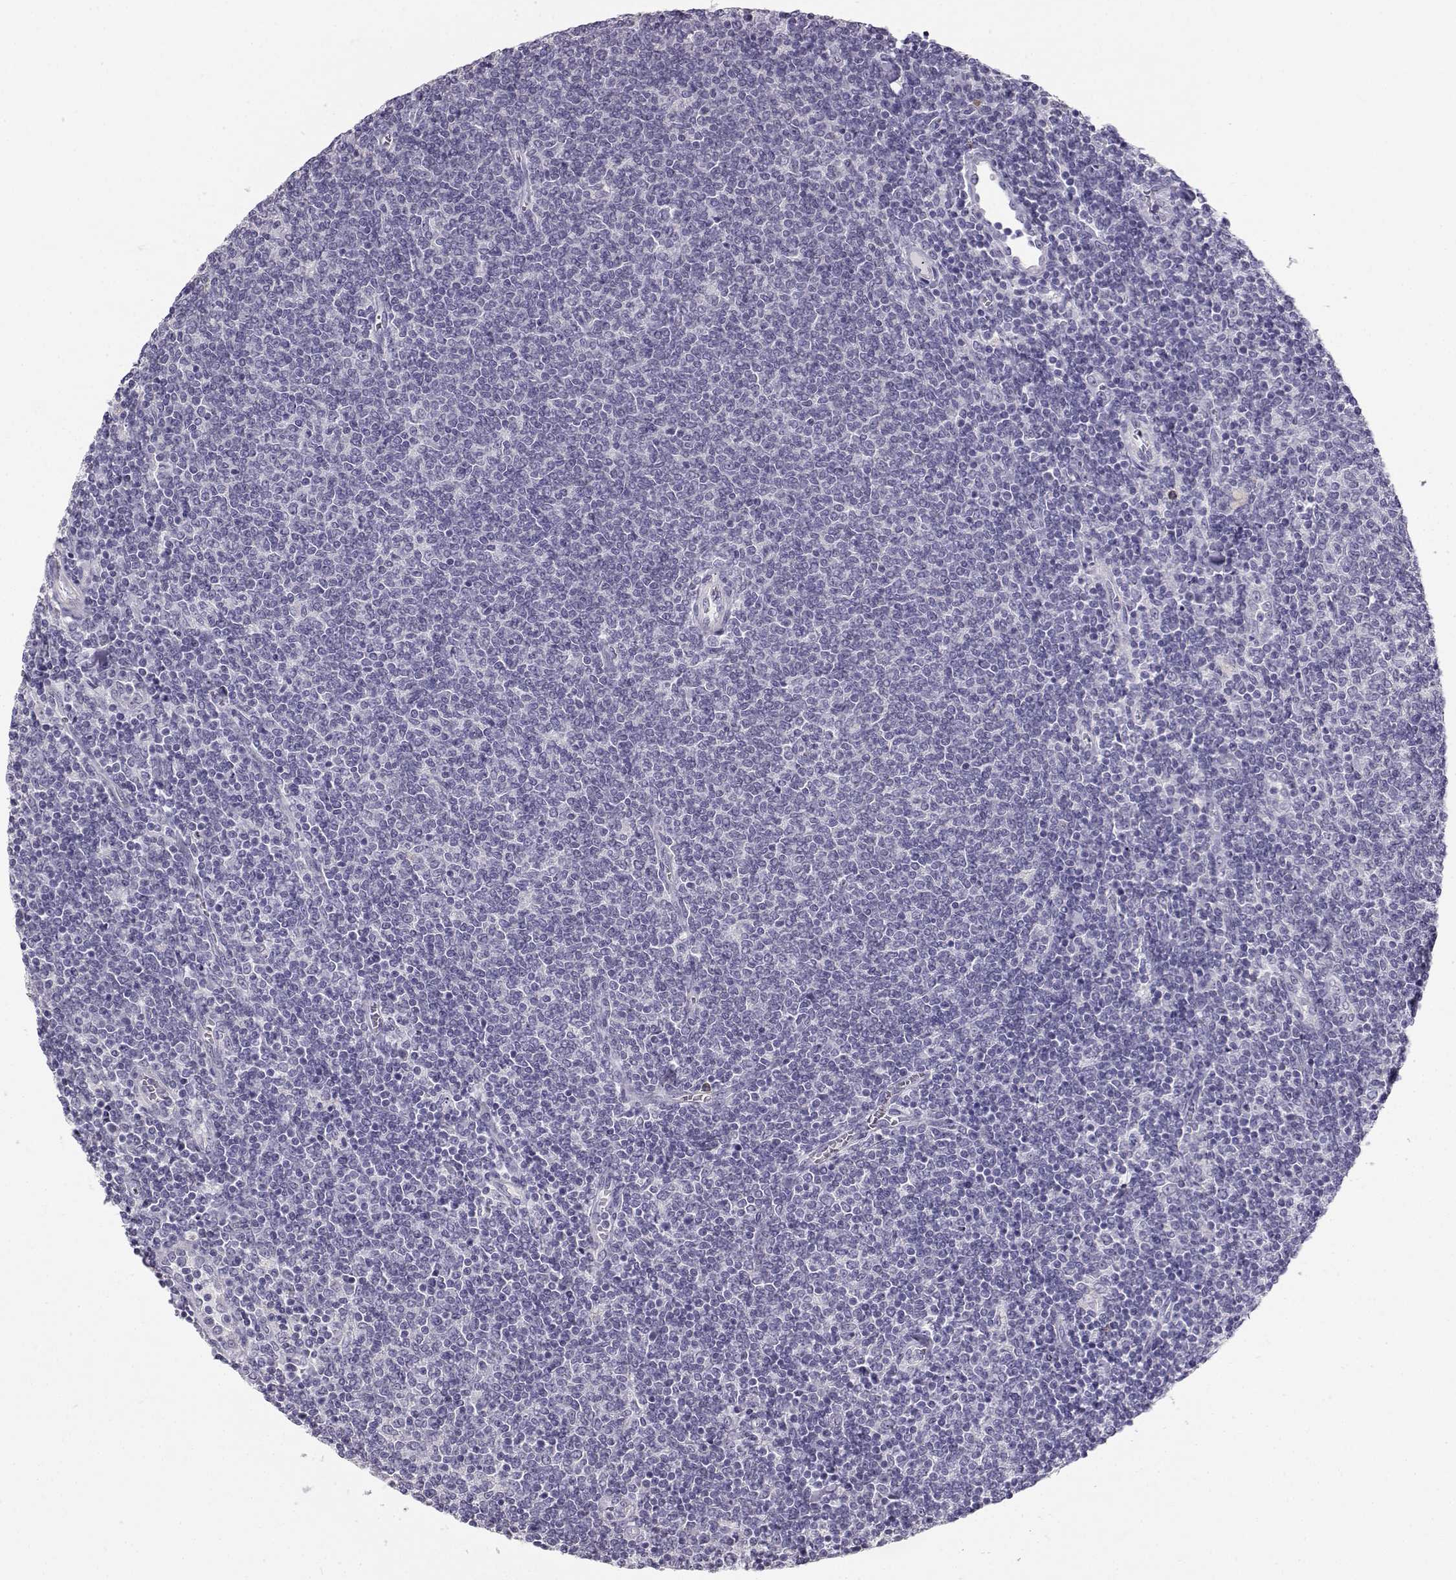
{"staining": {"intensity": "negative", "quantity": "none", "location": "none"}, "tissue": "lymphoma", "cell_type": "Tumor cells", "image_type": "cancer", "snomed": [{"axis": "morphology", "description": "Malignant lymphoma, non-Hodgkin's type, Low grade"}, {"axis": "topography", "description": "Lymph node"}], "caption": "High magnification brightfield microscopy of lymphoma stained with DAB (brown) and counterstained with hematoxylin (blue): tumor cells show no significant expression.", "gene": "NUTM1", "patient": {"sex": "male", "age": 52}}